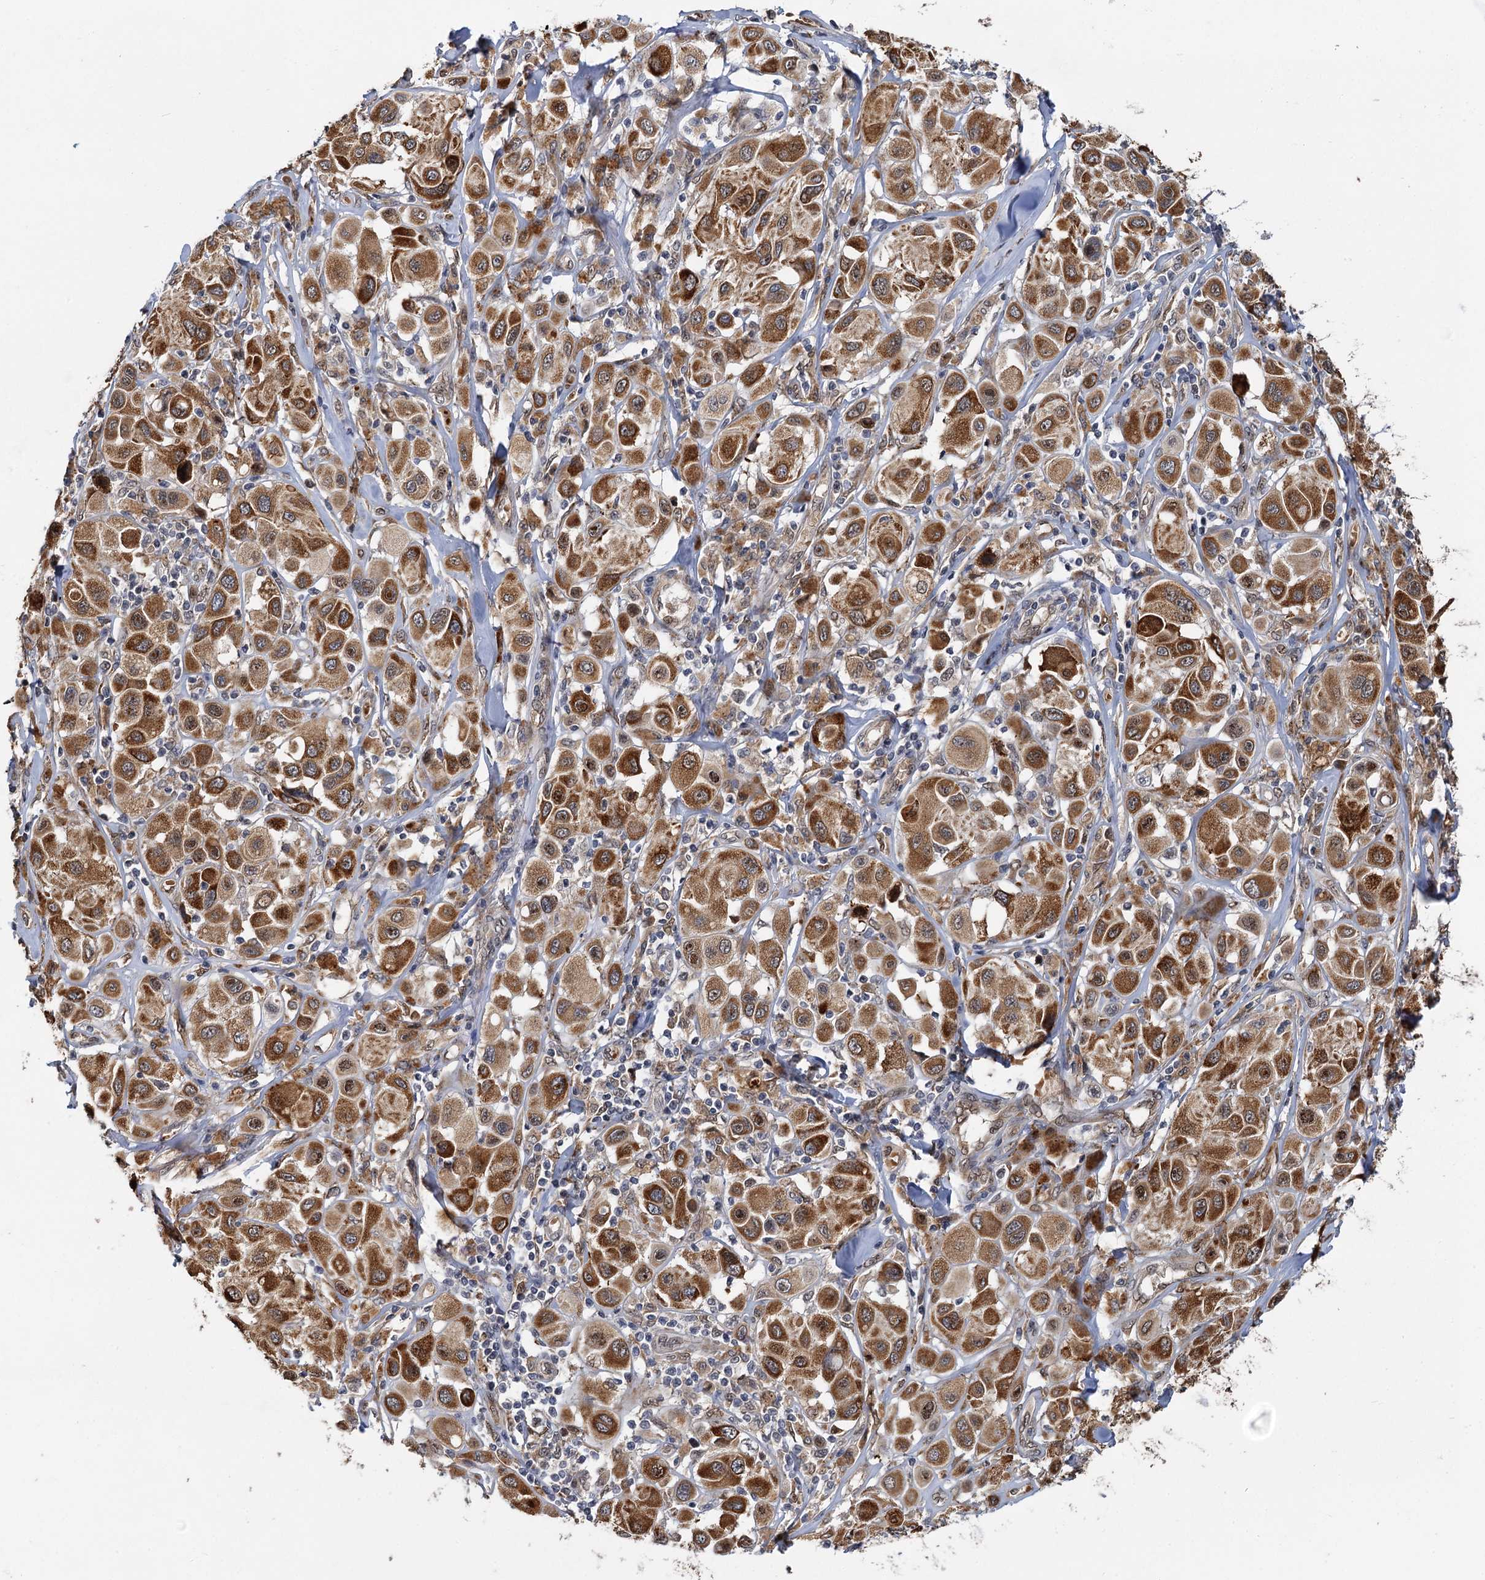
{"staining": {"intensity": "strong", "quantity": ">75%", "location": "cytoplasmic/membranous"}, "tissue": "melanoma", "cell_type": "Tumor cells", "image_type": "cancer", "snomed": [{"axis": "morphology", "description": "Malignant melanoma, Metastatic site"}, {"axis": "topography", "description": "Skin"}], "caption": "A photomicrograph of human malignant melanoma (metastatic site) stained for a protein displays strong cytoplasmic/membranous brown staining in tumor cells. The protein of interest is stained brown, and the nuclei are stained in blue (DAB IHC with brightfield microscopy, high magnification).", "gene": "APBA2", "patient": {"sex": "male", "age": 41}}